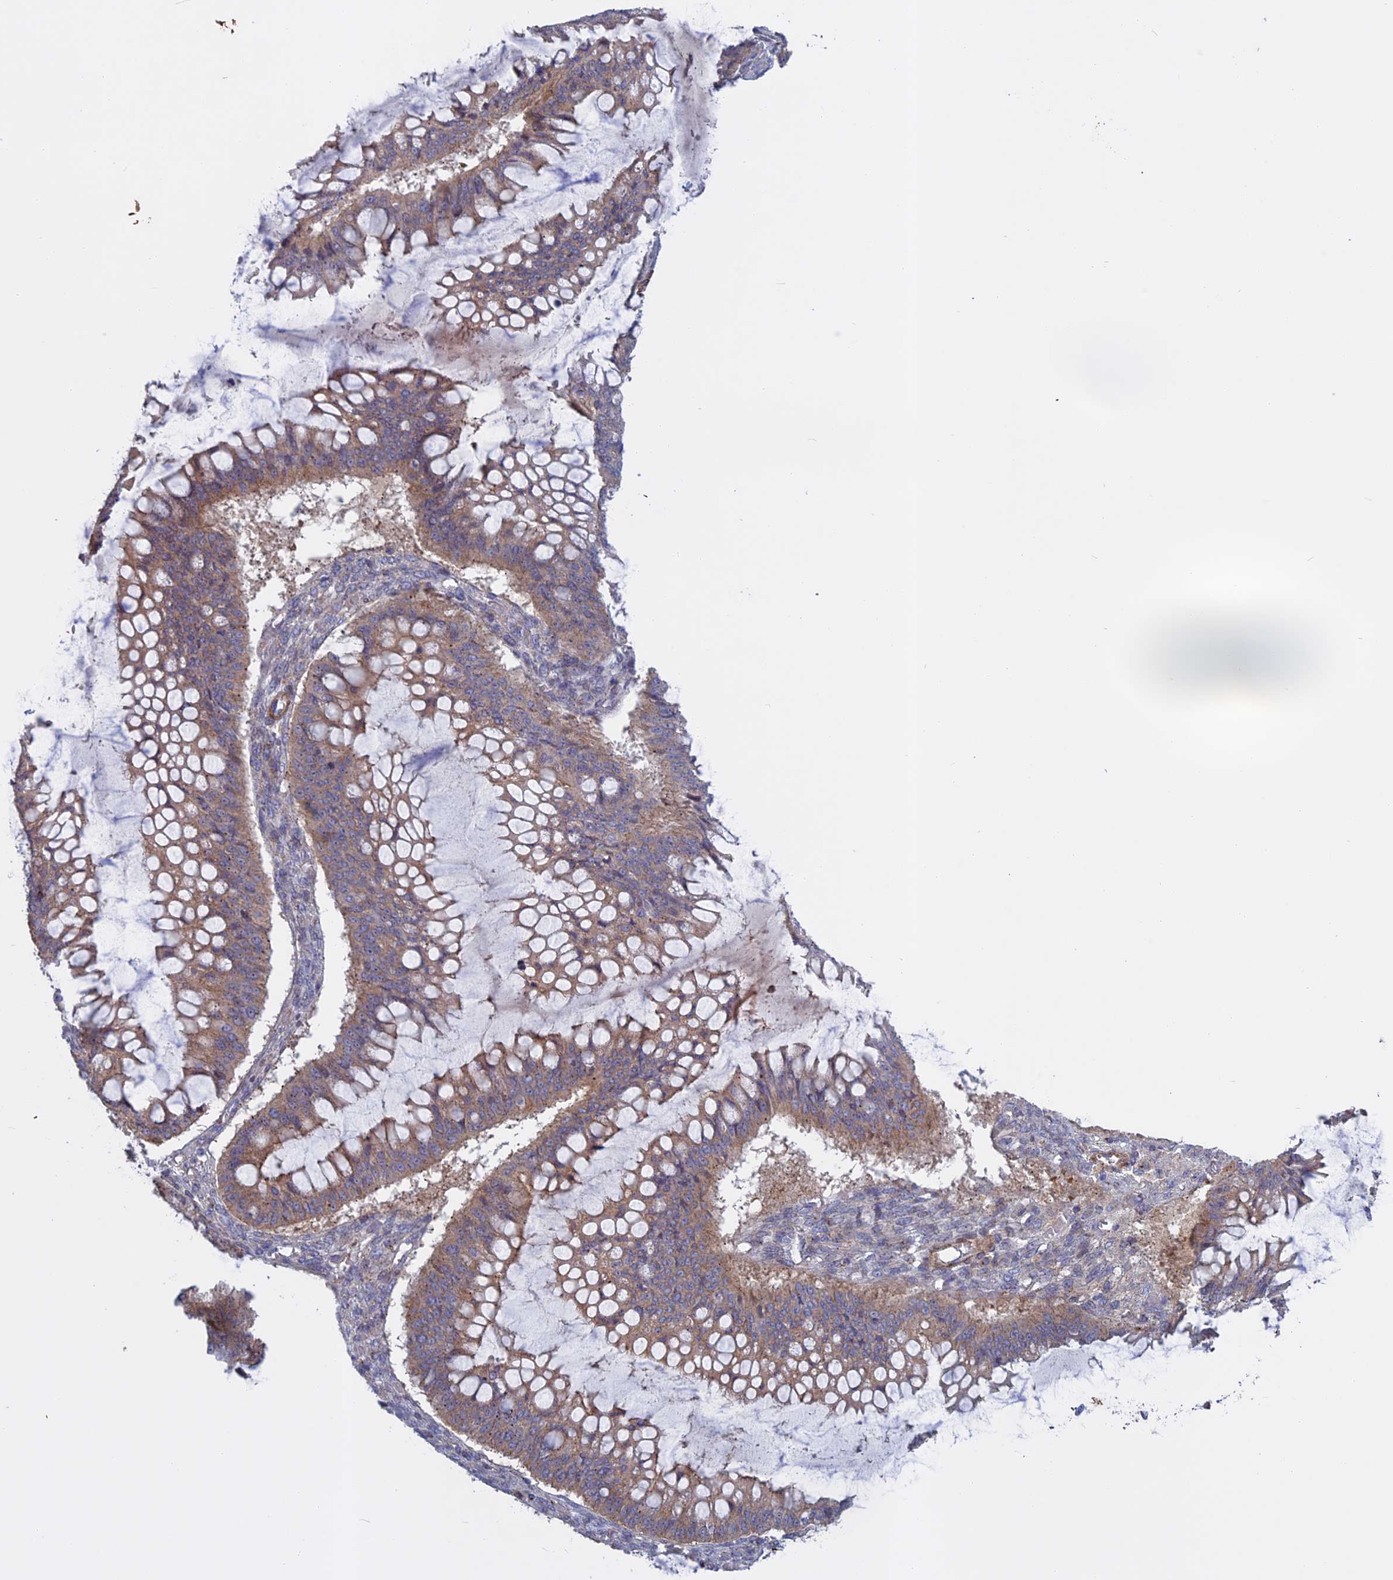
{"staining": {"intensity": "moderate", "quantity": ">75%", "location": "cytoplasmic/membranous"}, "tissue": "ovarian cancer", "cell_type": "Tumor cells", "image_type": "cancer", "snomed": [{"axis": "morphology", "description": "Cystadenocarcinoma, mucinous, NOS"}, {"axis": "topography", "description": "Ovary"}], "caption": "A high-resolution micrograph shows immunohistochemistry (IHC) staining of ovarian cancer, which demonstrates moderate cytoplasmic/membranous staining in about >75% of tumor cells. (IHC, brightfield microscopy, high magnification).", "gene": "LYPD5", "patient": {"sex": "female", "age": 73}}